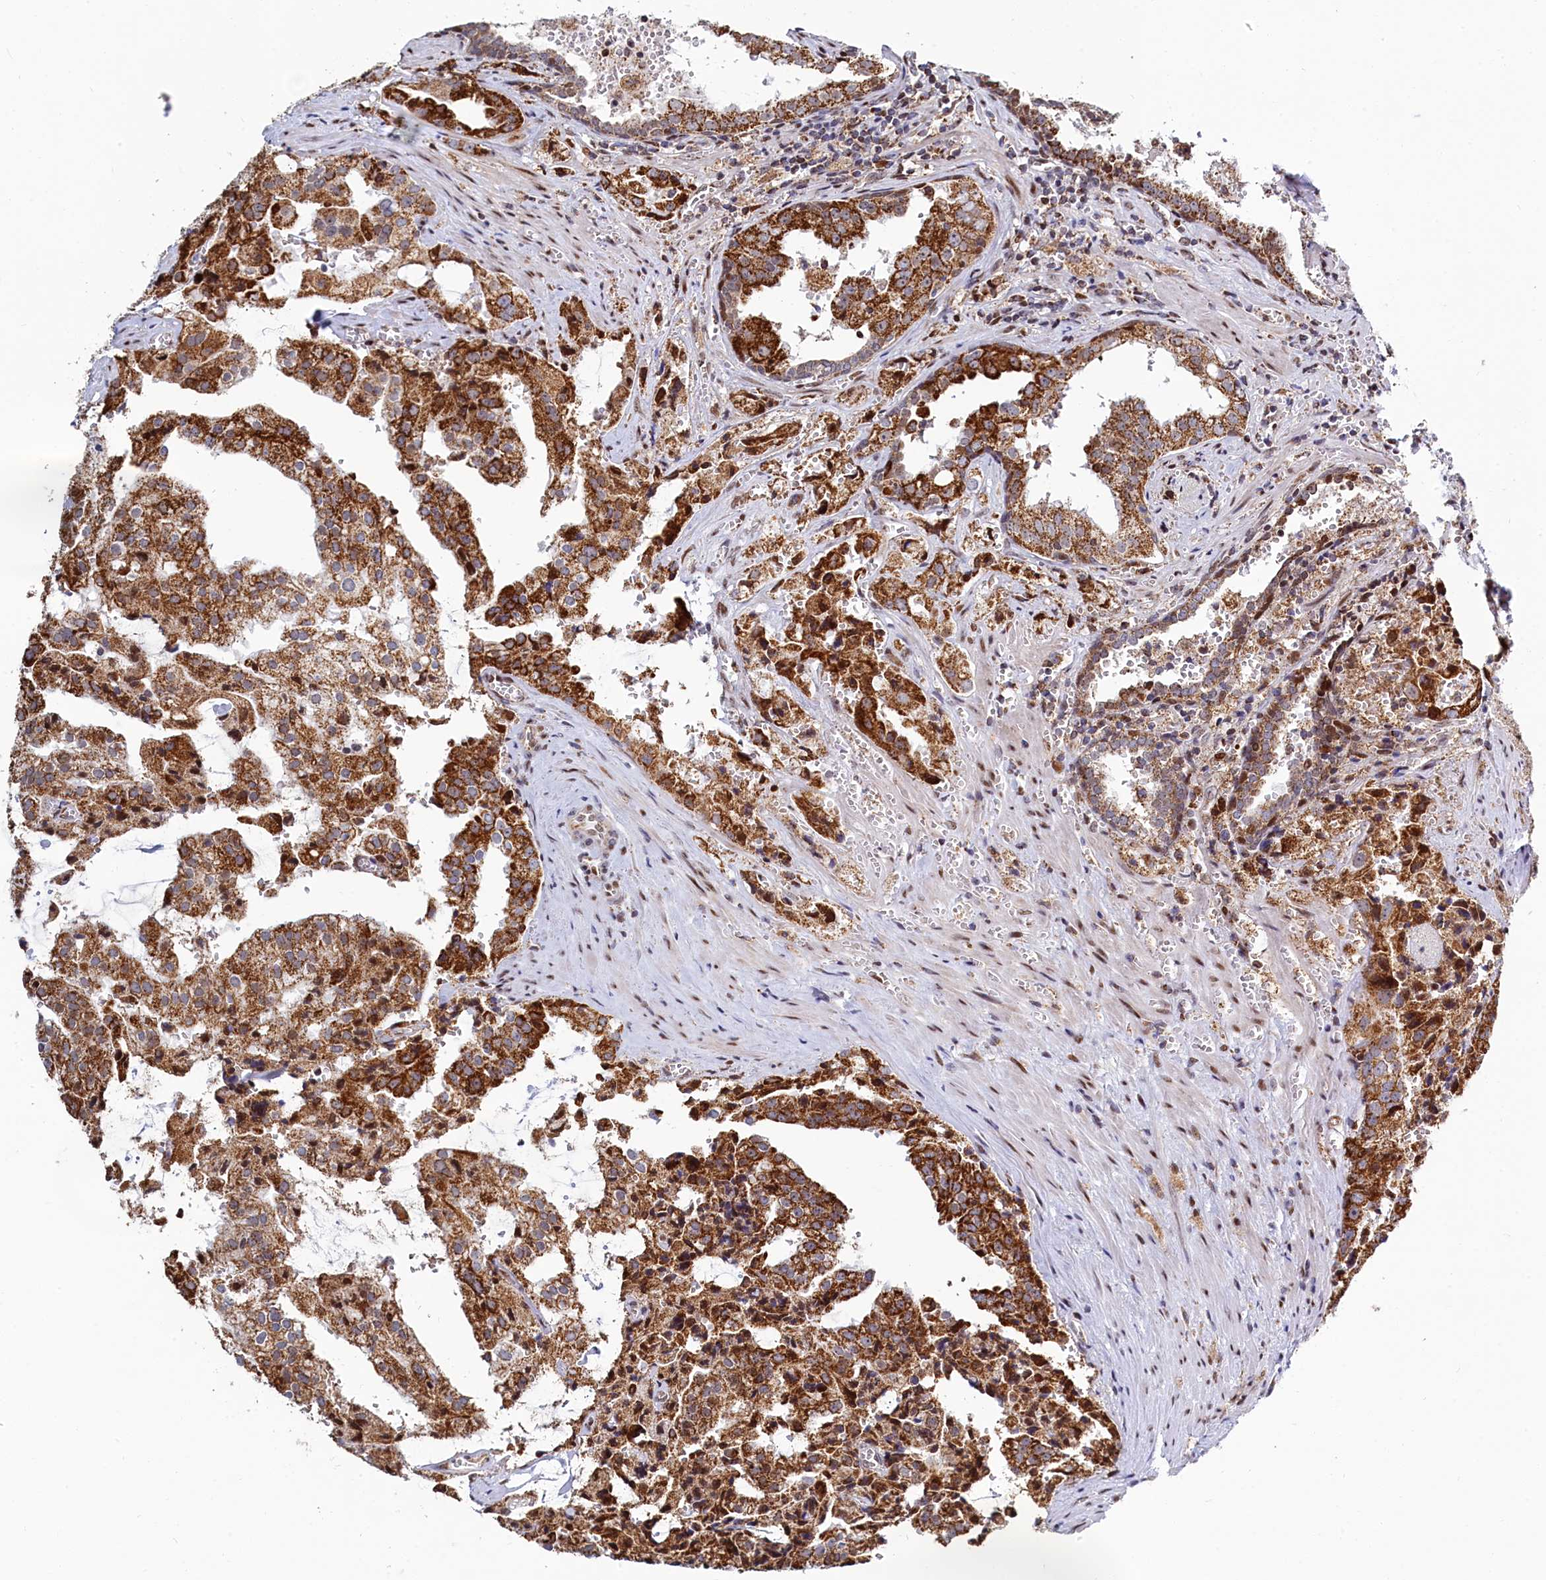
{"staining": {"intensity": "strong", "quantity": ">75%", "location": "cytoplasmic/membranous"}, "tissue": "prostate cancer", "cell_type": "Tumor cells", "image_type": "cancer", "snomed": [{"axis": "morphology", "description": "Adenocarcinoma, High grade"}, {"axis": "topography", "description": "Prostate"}], "caption": "Tumor cells exhibit strong cytoplasmic/membranous staining in approximately >75% of cells in prostate high-grade adenocarcinoma.", "gene": "HDGFL3", "patient": {"sex": "male", "age": 68}}